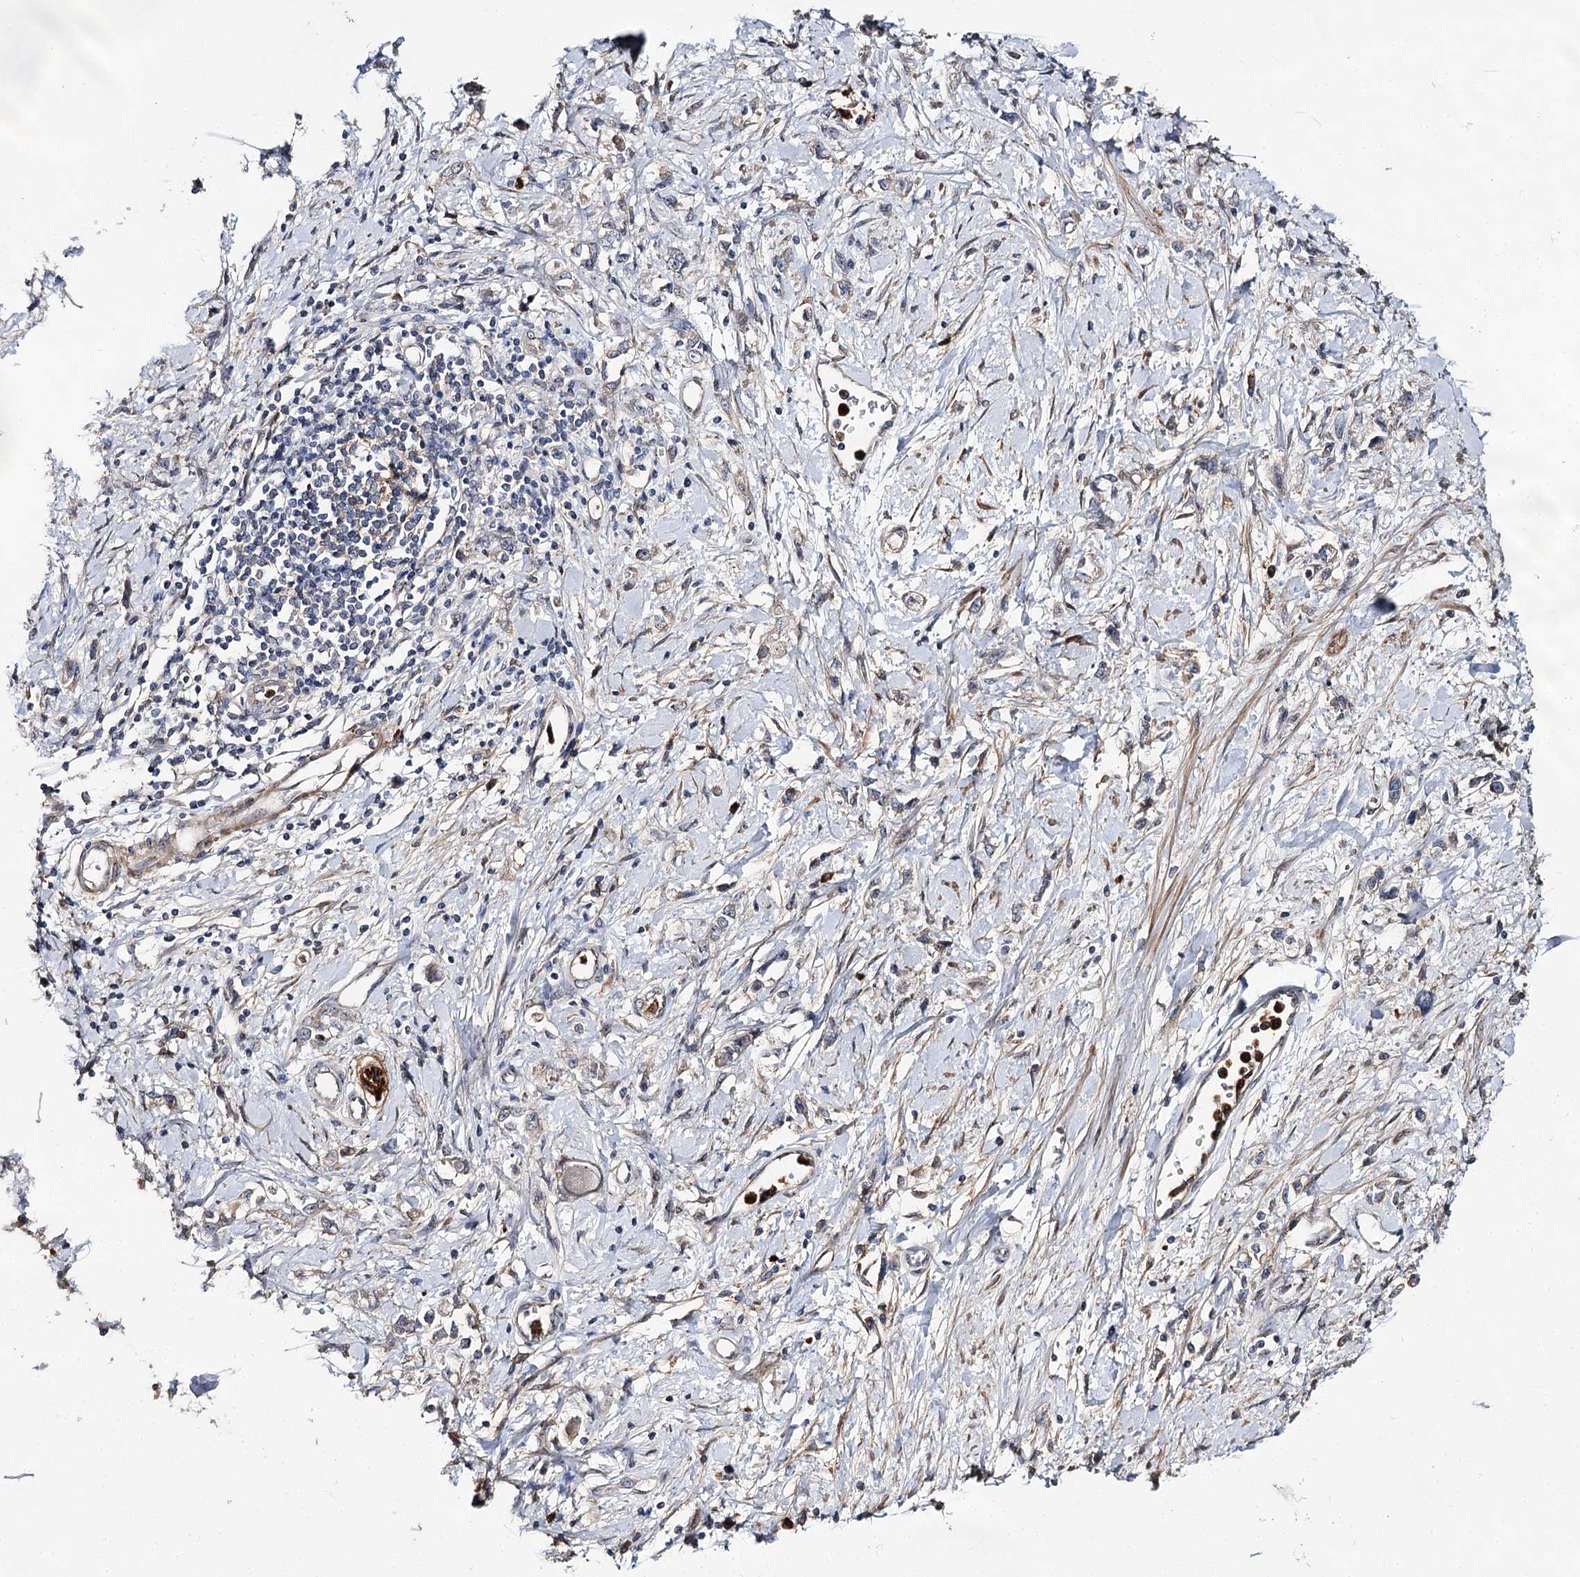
{"staining": {"intensity": "negative", "quantity": "none", "location": "none"}, "tissue": "stomach cancer", "cell_type": "Tumor cells", "image_type": "cancer", "snomed": [{"axis": "morphology", "description": "Adenocarcinoma, NOS"}, {"axis": "topography", "description": "Stomach"}], "caption": "Tumor cells are negative for protein expression in human stomach cancer (adenocarcinoma). The staining is performed using DAB brown chromogen with nuclei counter-stained in using hematoxylin.", "gene": "MINDY3", "patient": {"sex": "female", "age": 76}}